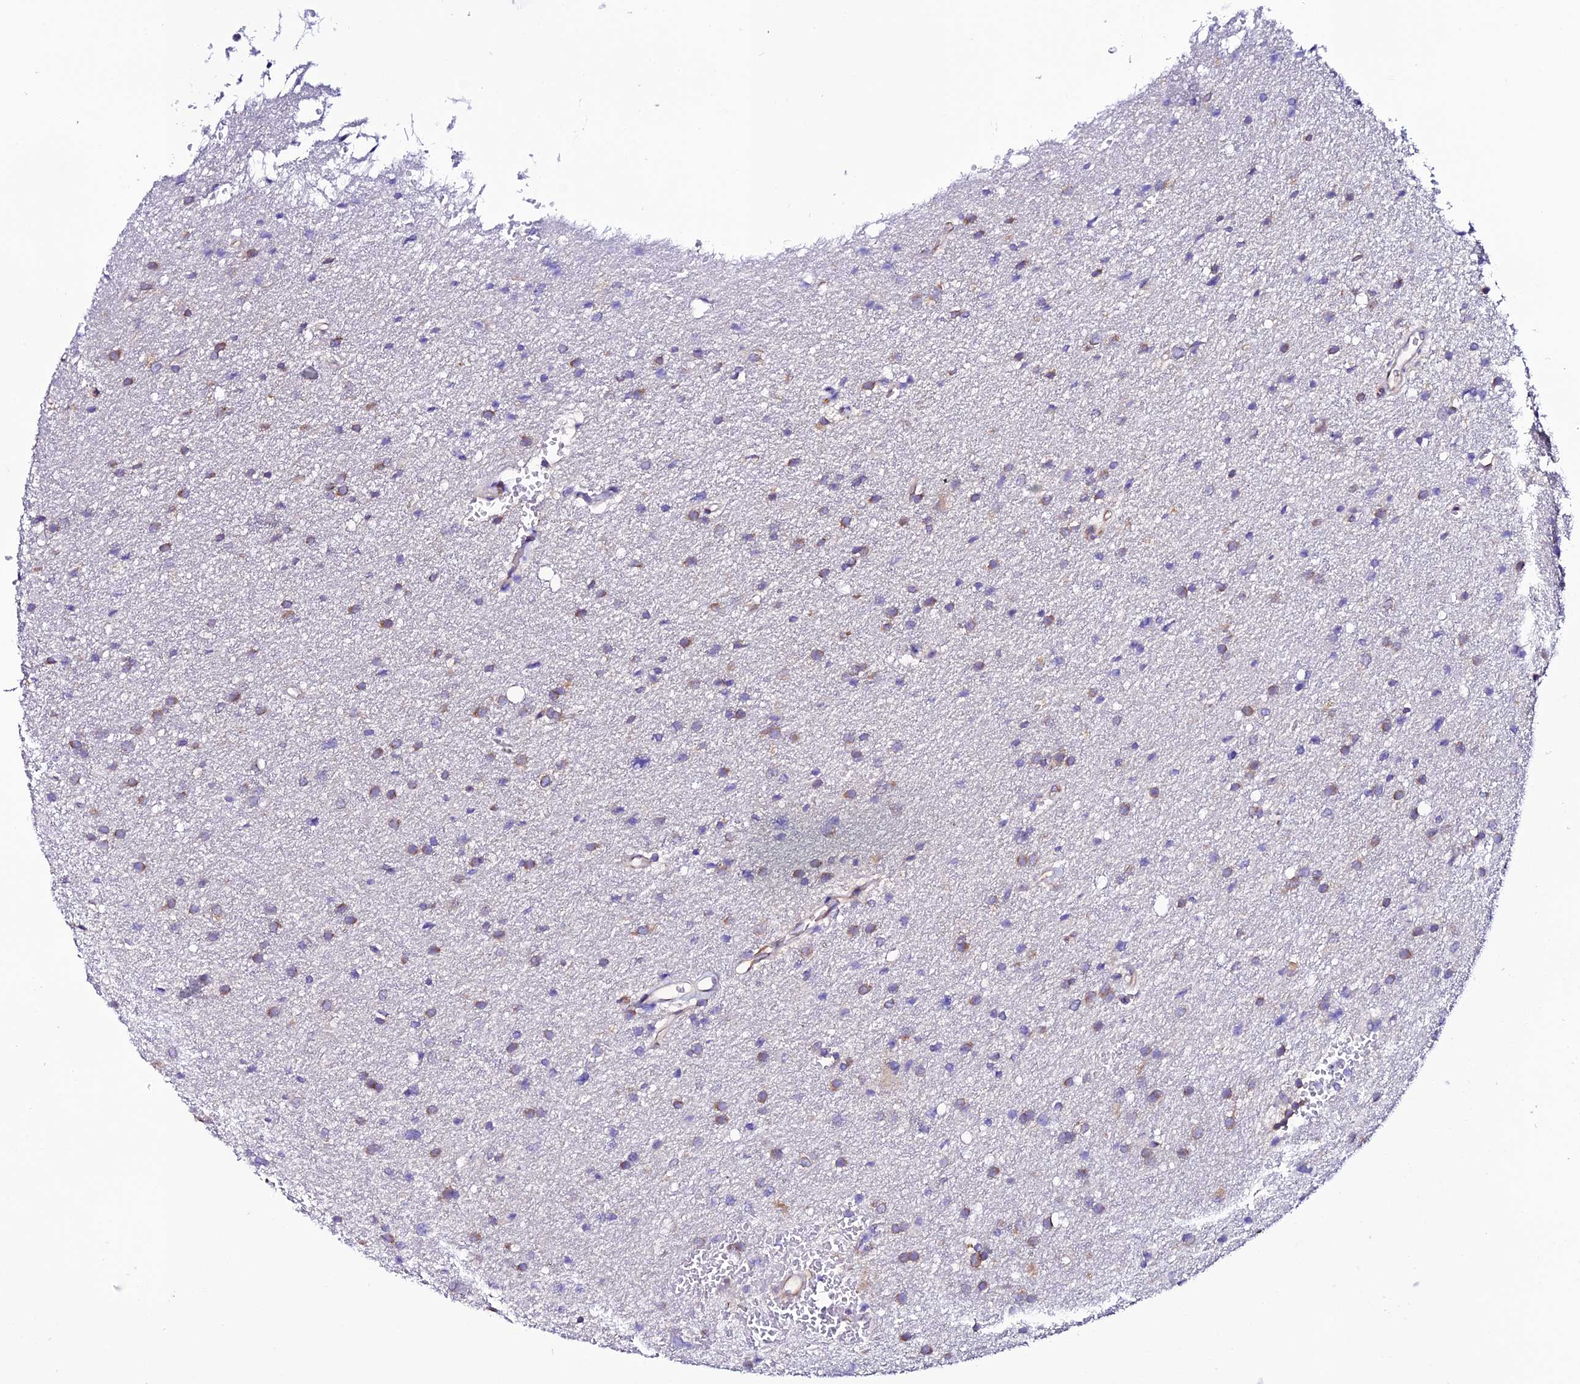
{"staining": {"intensity": "moderate", "quantity": "25%-75%", "location": "cytoplasmic/membranous"}, "tissue": "glioma", "cell_type": "Tumor cells", "image_type": "cancer", "snomed": [{"axis": "morphology", "description": "Glioma, malignant, High grade"}, {"axis": "topography", "description": "Cerebral cortex"}], "caption": "Immunohistochemistry (IHC) micrograph of malignant glioma (high-grade) stained for a protein (brown), which reveals medium levels of moderate cytoplasmic/membranous expression in approximately 25%-75% of tumor cells.", "gene": "EEF1G", "patient": {"sex": "female", "age": 36}}